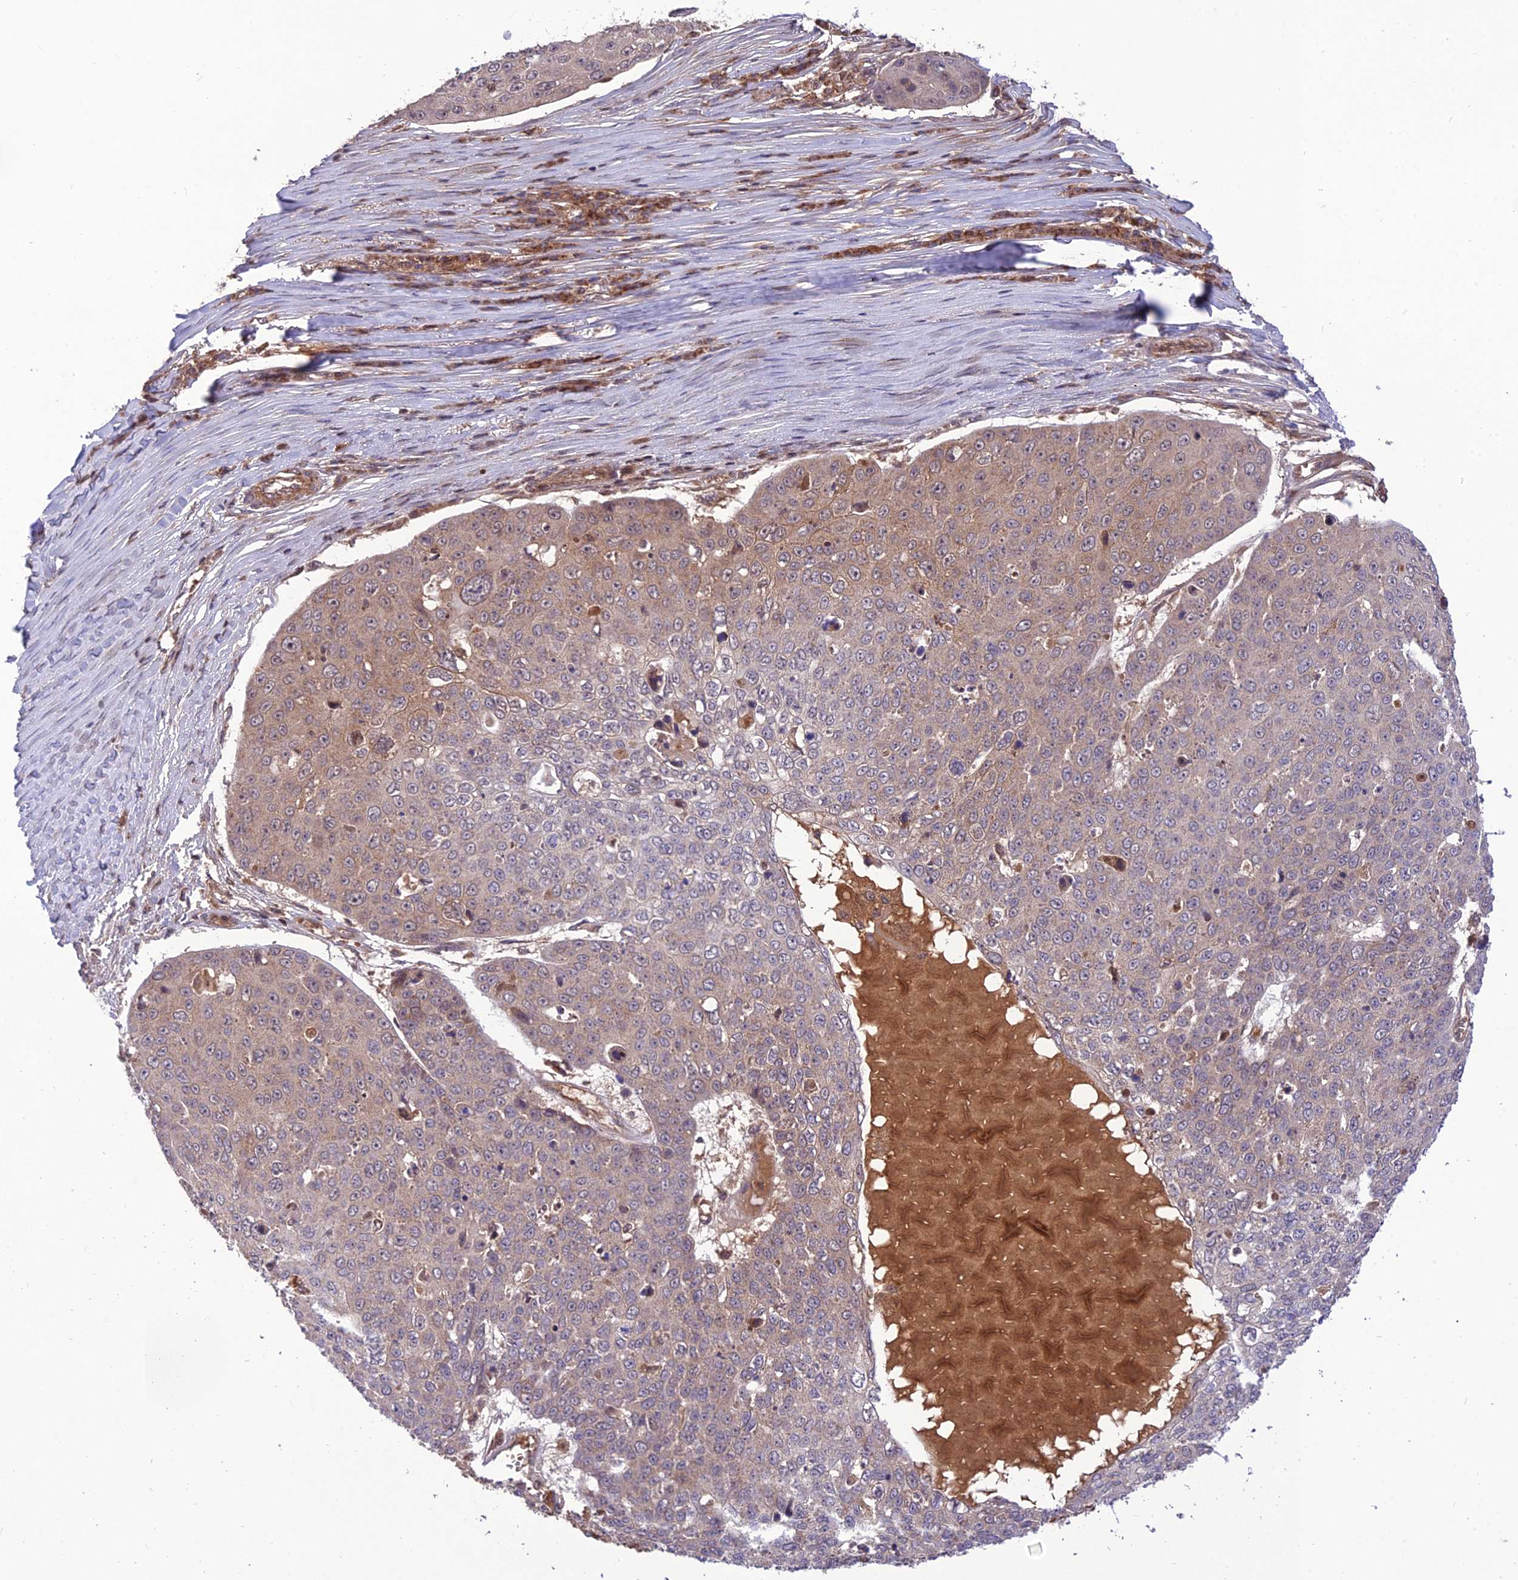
{"staining": {"intensity": "weak", "quantity": "<25%", "location": "cytoplasmic/membranous"}, "tissue": "skin cancer", "cell_type": "Tumor cells", "image_type": "cancer", "snomed": [{"axis": "morphology", "description": "Squamous cell carcinoma, NOS"}, {"axis": "topography", "description": "Skin"}], "caption": "Tumor cells show no significant protein positivity in skin cancer (squamous cell carcinoma).", "gene": "NDUFC1", "patient": {"sex": "male", "age": 71}}